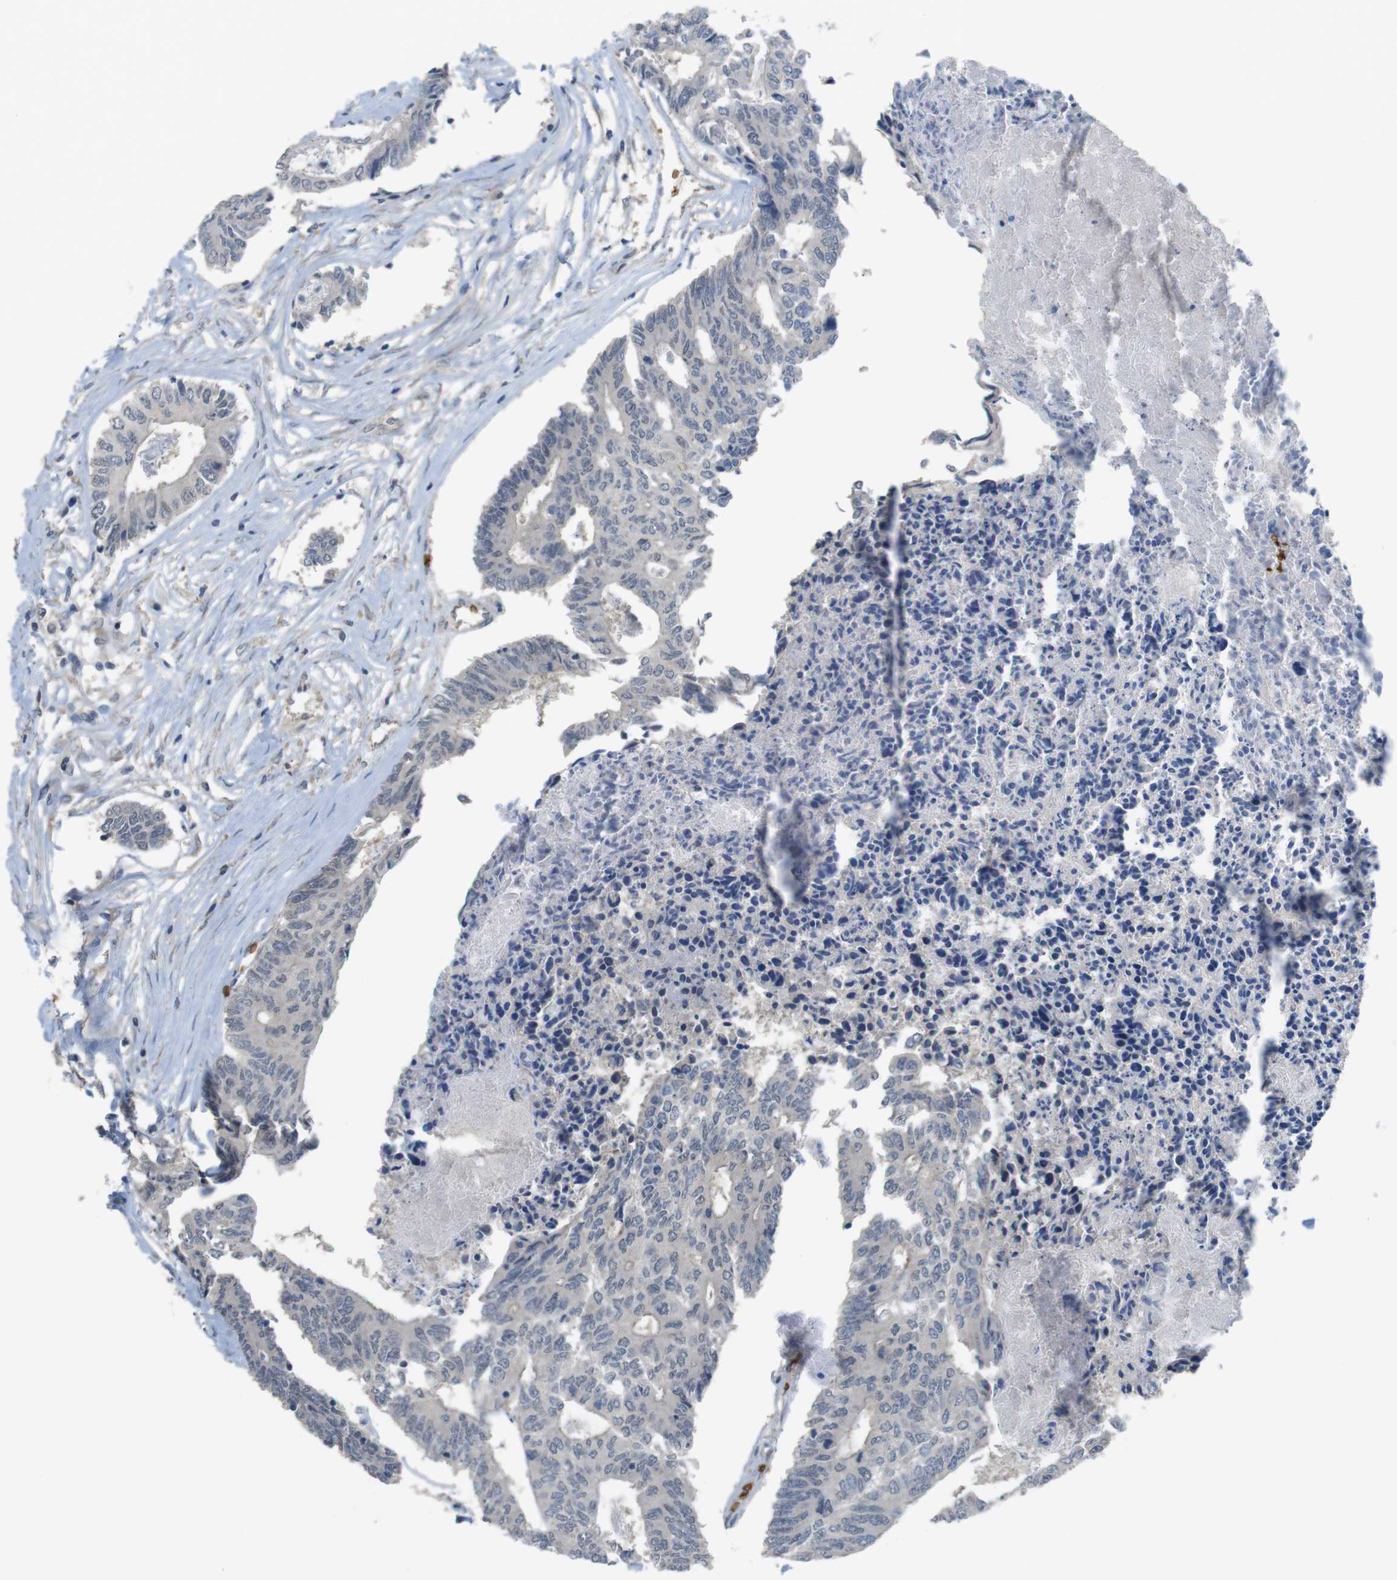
{"staining": {"intensity": "negative", "quantity": "none", "location": "none"}, "tissue": "colorectal cancer", "cell_type": "Tumor cells", "image_type": "cancer", "snomed": [{"axis": "morphology", "description": "Adenocarcinoma, NOS"}, {"axis": "topography", "description": "Rectum"}], "caption": "Immunohistochemistry histopathology image of colorectal cancer (adenocarcinoma) stained for a protein (brown), which shows no positivity in tumor cells.", "gene": "GYPA", "patient": {"sex": "male", "age": 63}}